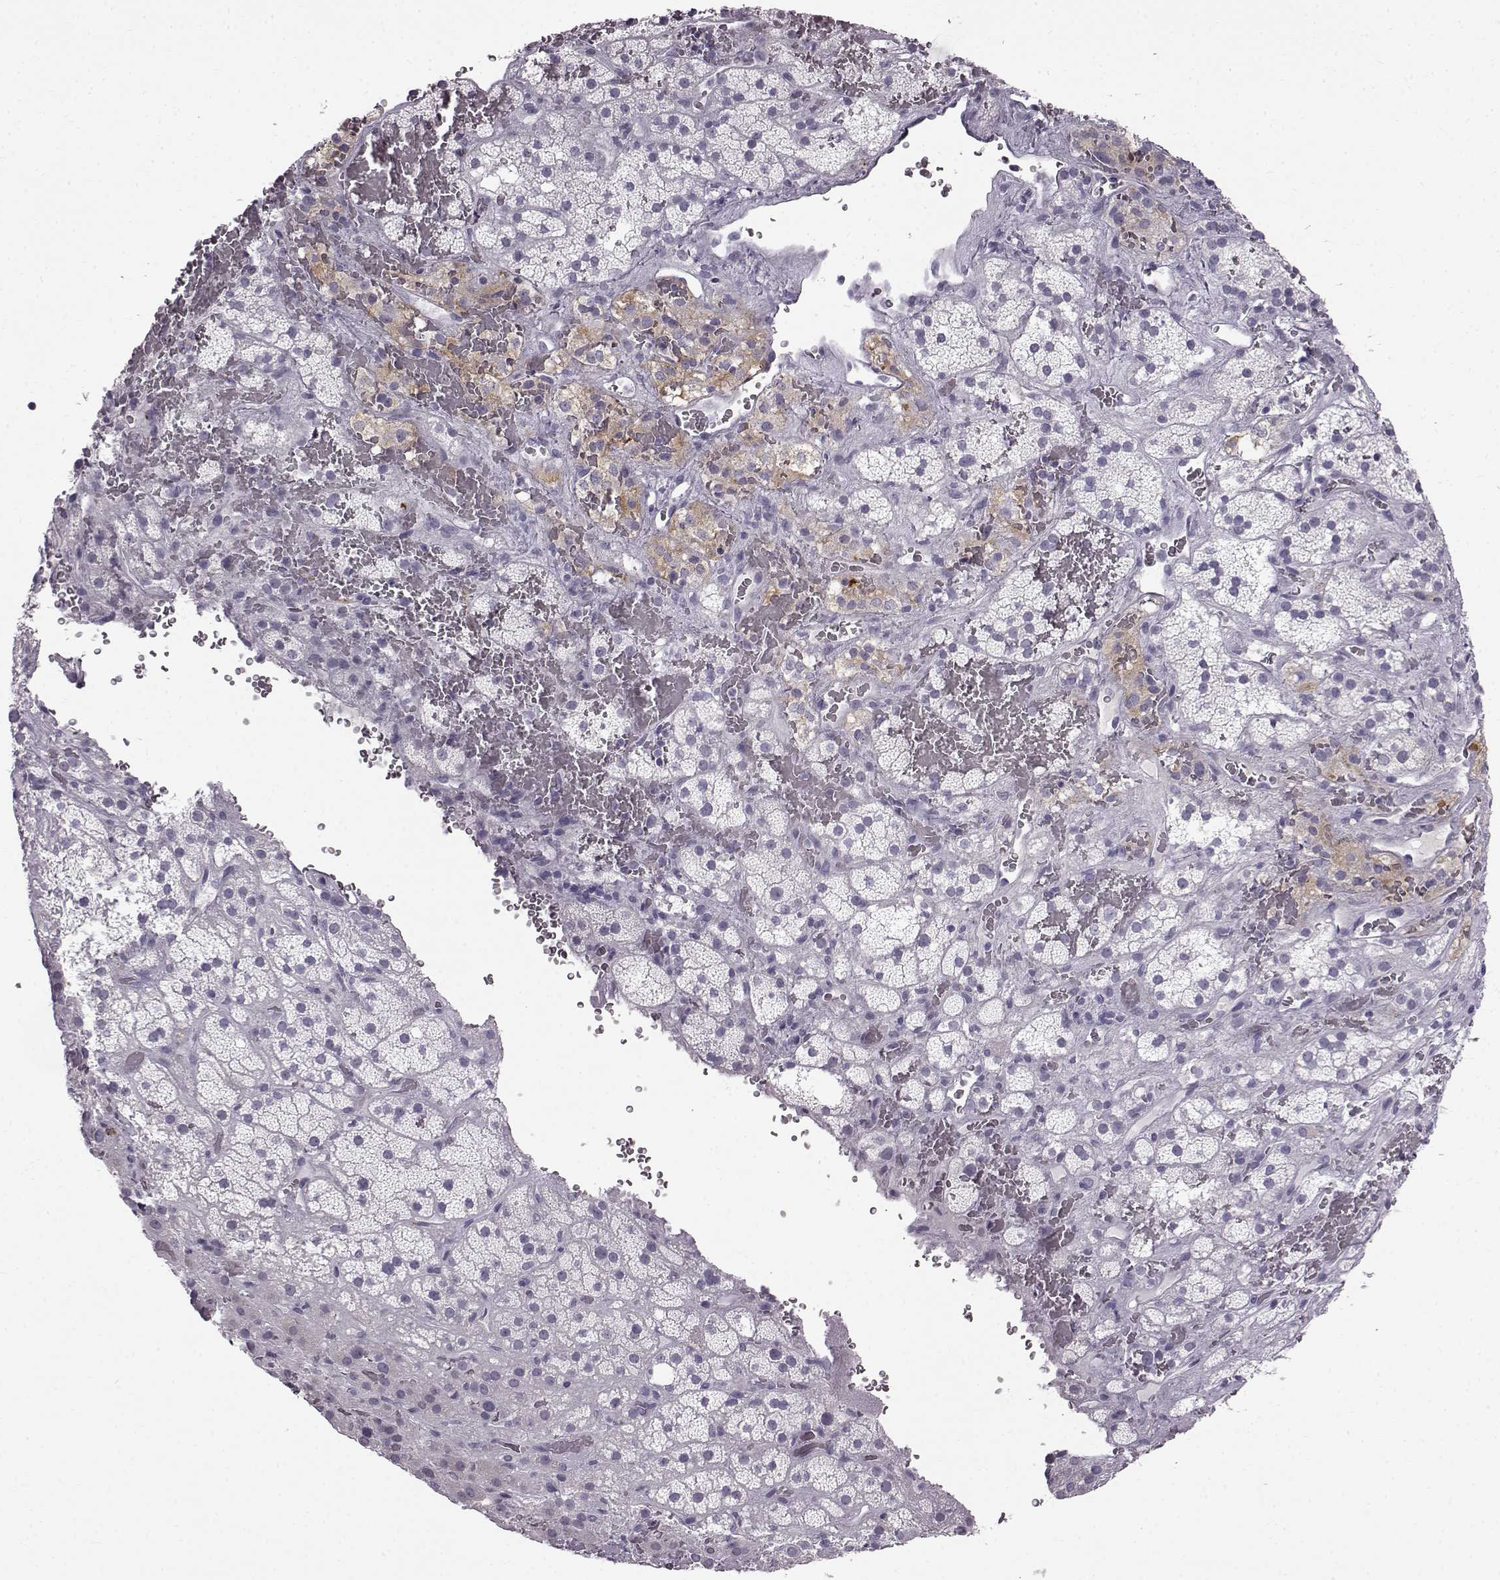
{"staining": {"intensity": "negative", "quantity": "none", "location": "none"}, "tissue": "adrenal gland", "cell_type": "Glandular cells", "image_type": "normal", "snomed": [{"axis": "morphology", "description": "Normal tissue, NOS"}, {"axis": "topography", "description": "Adrenal gland"}], "caption": "DAB immunohistochemical staining of unremarkable adrenal gland shows no significant expression in glandular cells. (Brightfield microscopy of DAB (3,3'-diaminobenzidine) immunohistochemistry at high magnification).", "gene": "SLC28A2", "patient": {"sex": "male", "age": 57}}